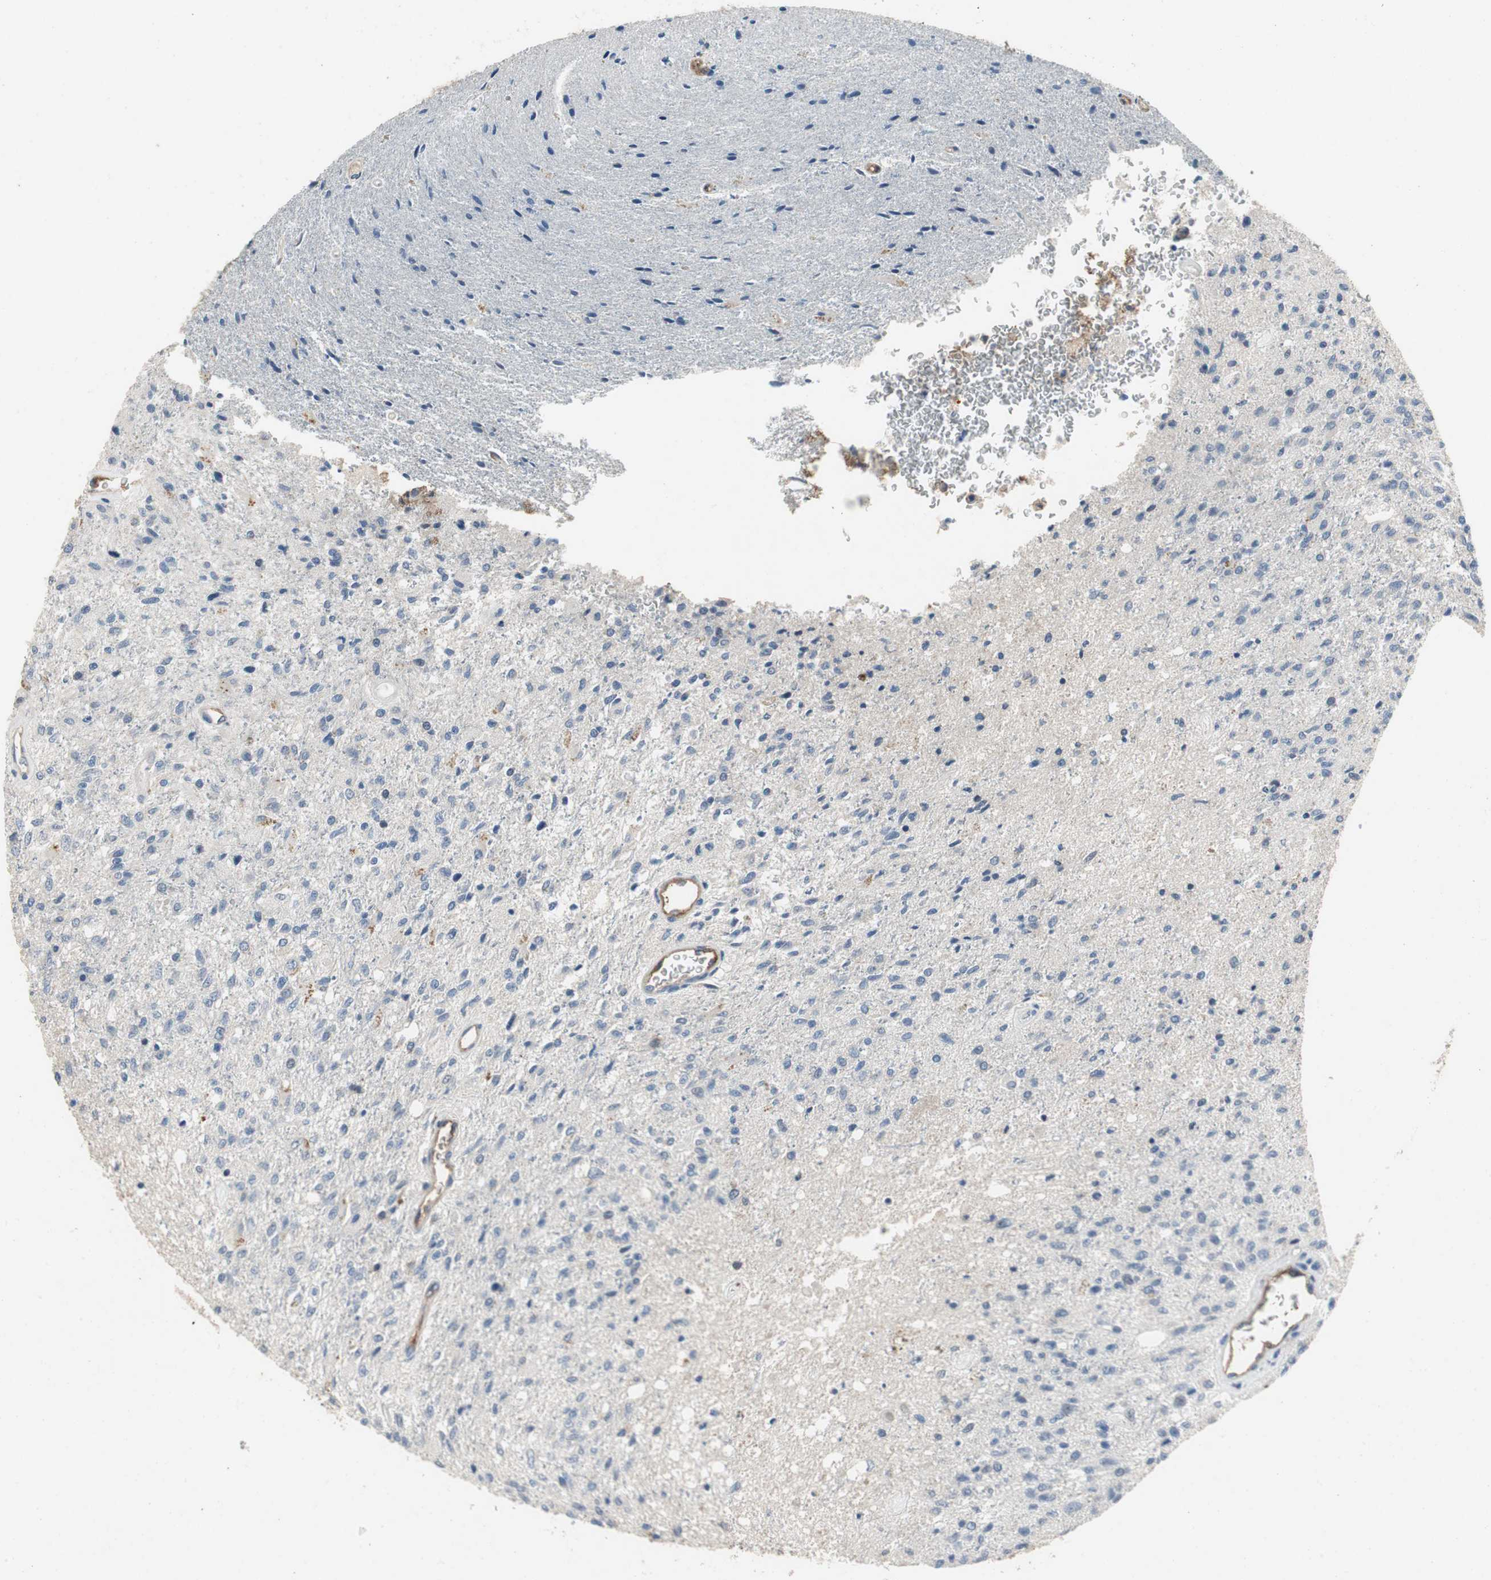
{"staining": {"intensity": "negative", "quantity": "none", "location": "none"}, "tissue": "glioma", "cell_type": "Tumor cells", "image_type": "cancer", "snomed": [{"axis": "morphology", "description": "Normal tissue, NOS"}, {"axis": "morphology", "description": "Glioma, malignant, High grade"}, {"axis": "topography", "description": "Cerebral cortex"}], "caption": "Malignant high-grade glioma was stained to show a protein in brown. There is no significant staining in tumor cells.", "gene": "ALPL", "patient": {"sex": "male", "age": 77}}